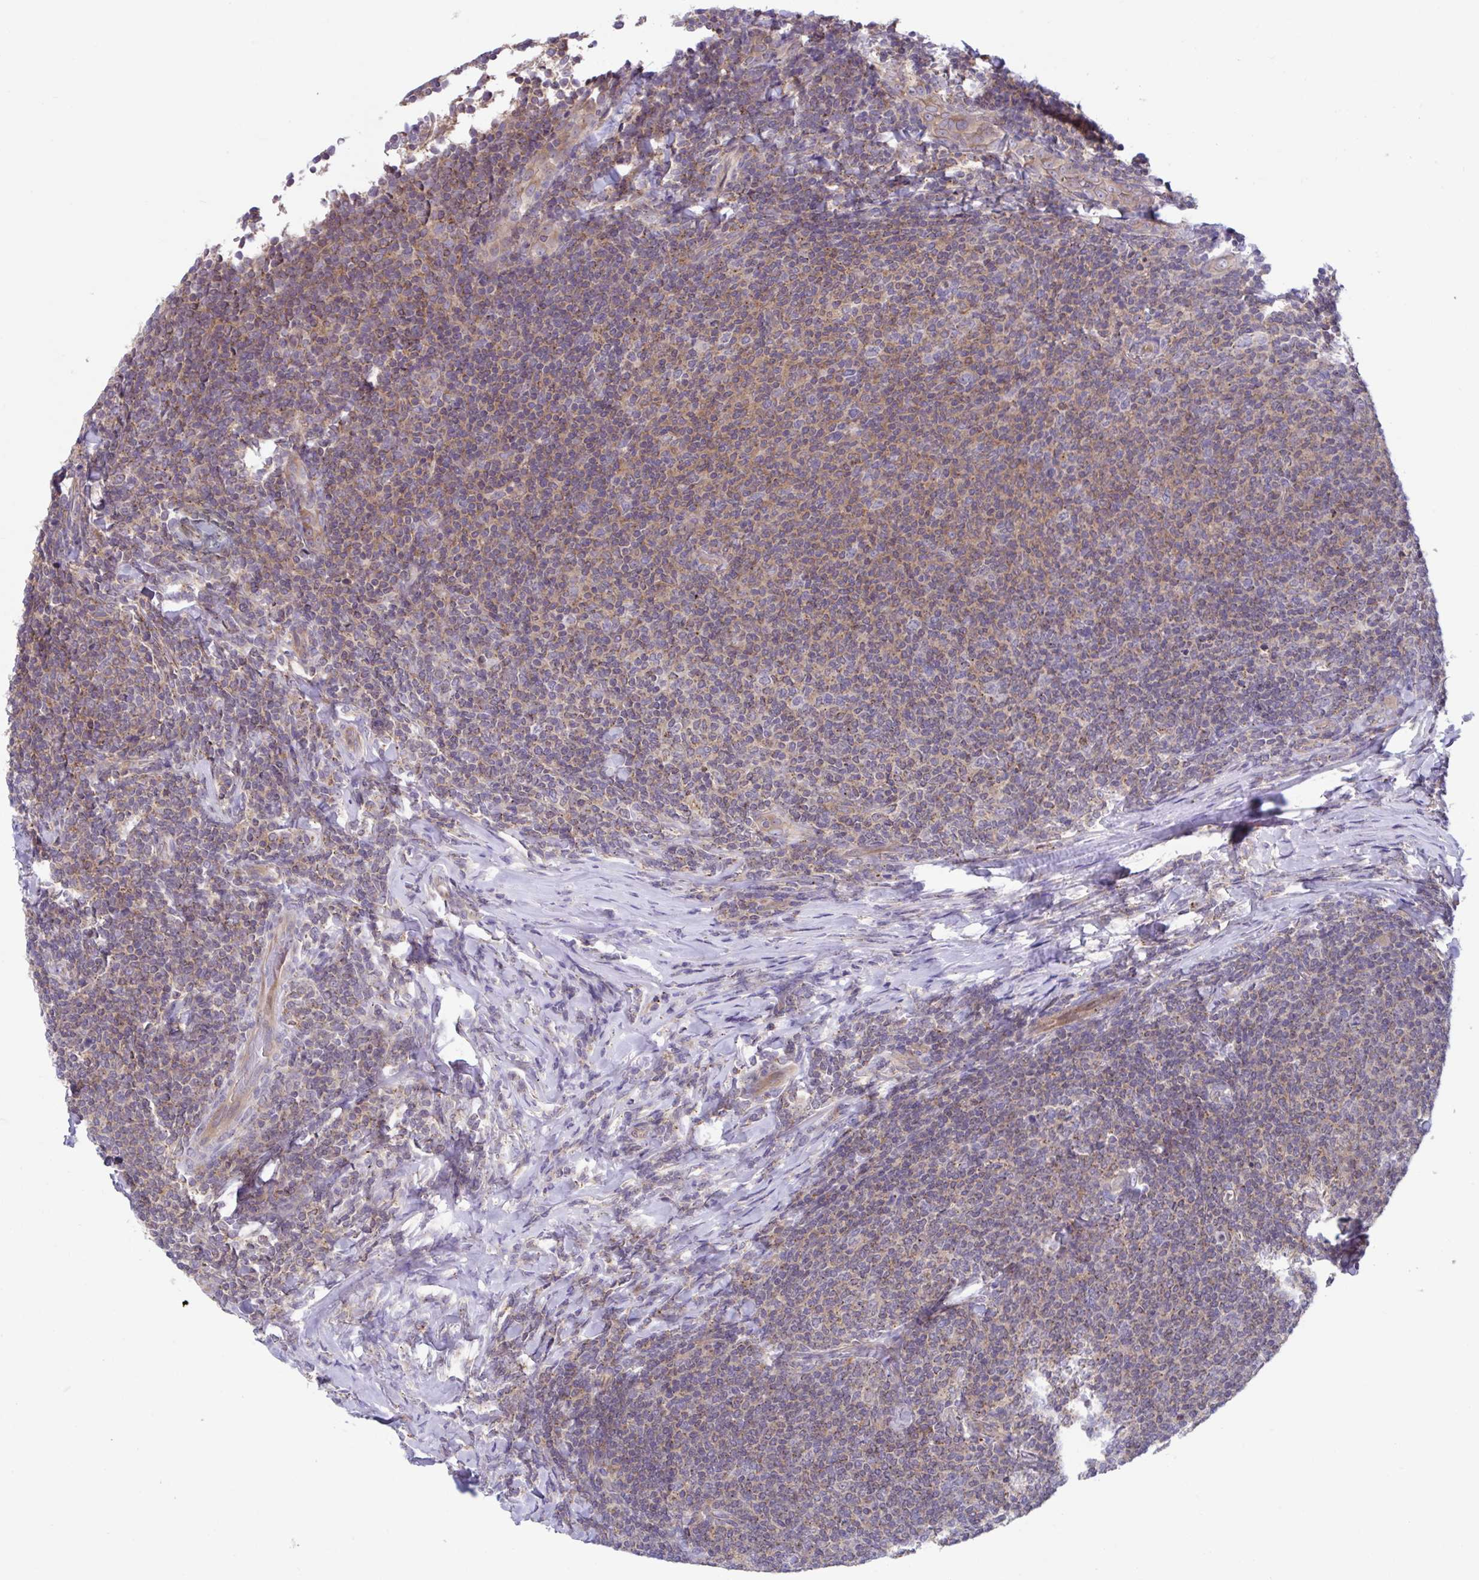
{"staining": {"intensity": "moderate", "quantity": ">75%", "location": "cytoplasmic/membranous"}, "tissue": "lymphoma", "cell_type": "Tumor cells", "image_type": "cancer", "snomed": [{"axis": "morphology", "description": "Malignant lymphoma, non-Hodgkin's type, Low grade"}, {"axis": "topography", "description": "Lymph node"}], "caption": "This image exhibits IHC staining of human lymphoma, with medium moderate cytoplasmic/membranous expression in about >75% of tumor cells.", "gene": "IST1", "patient": {"sex": "male", "age": 52}}